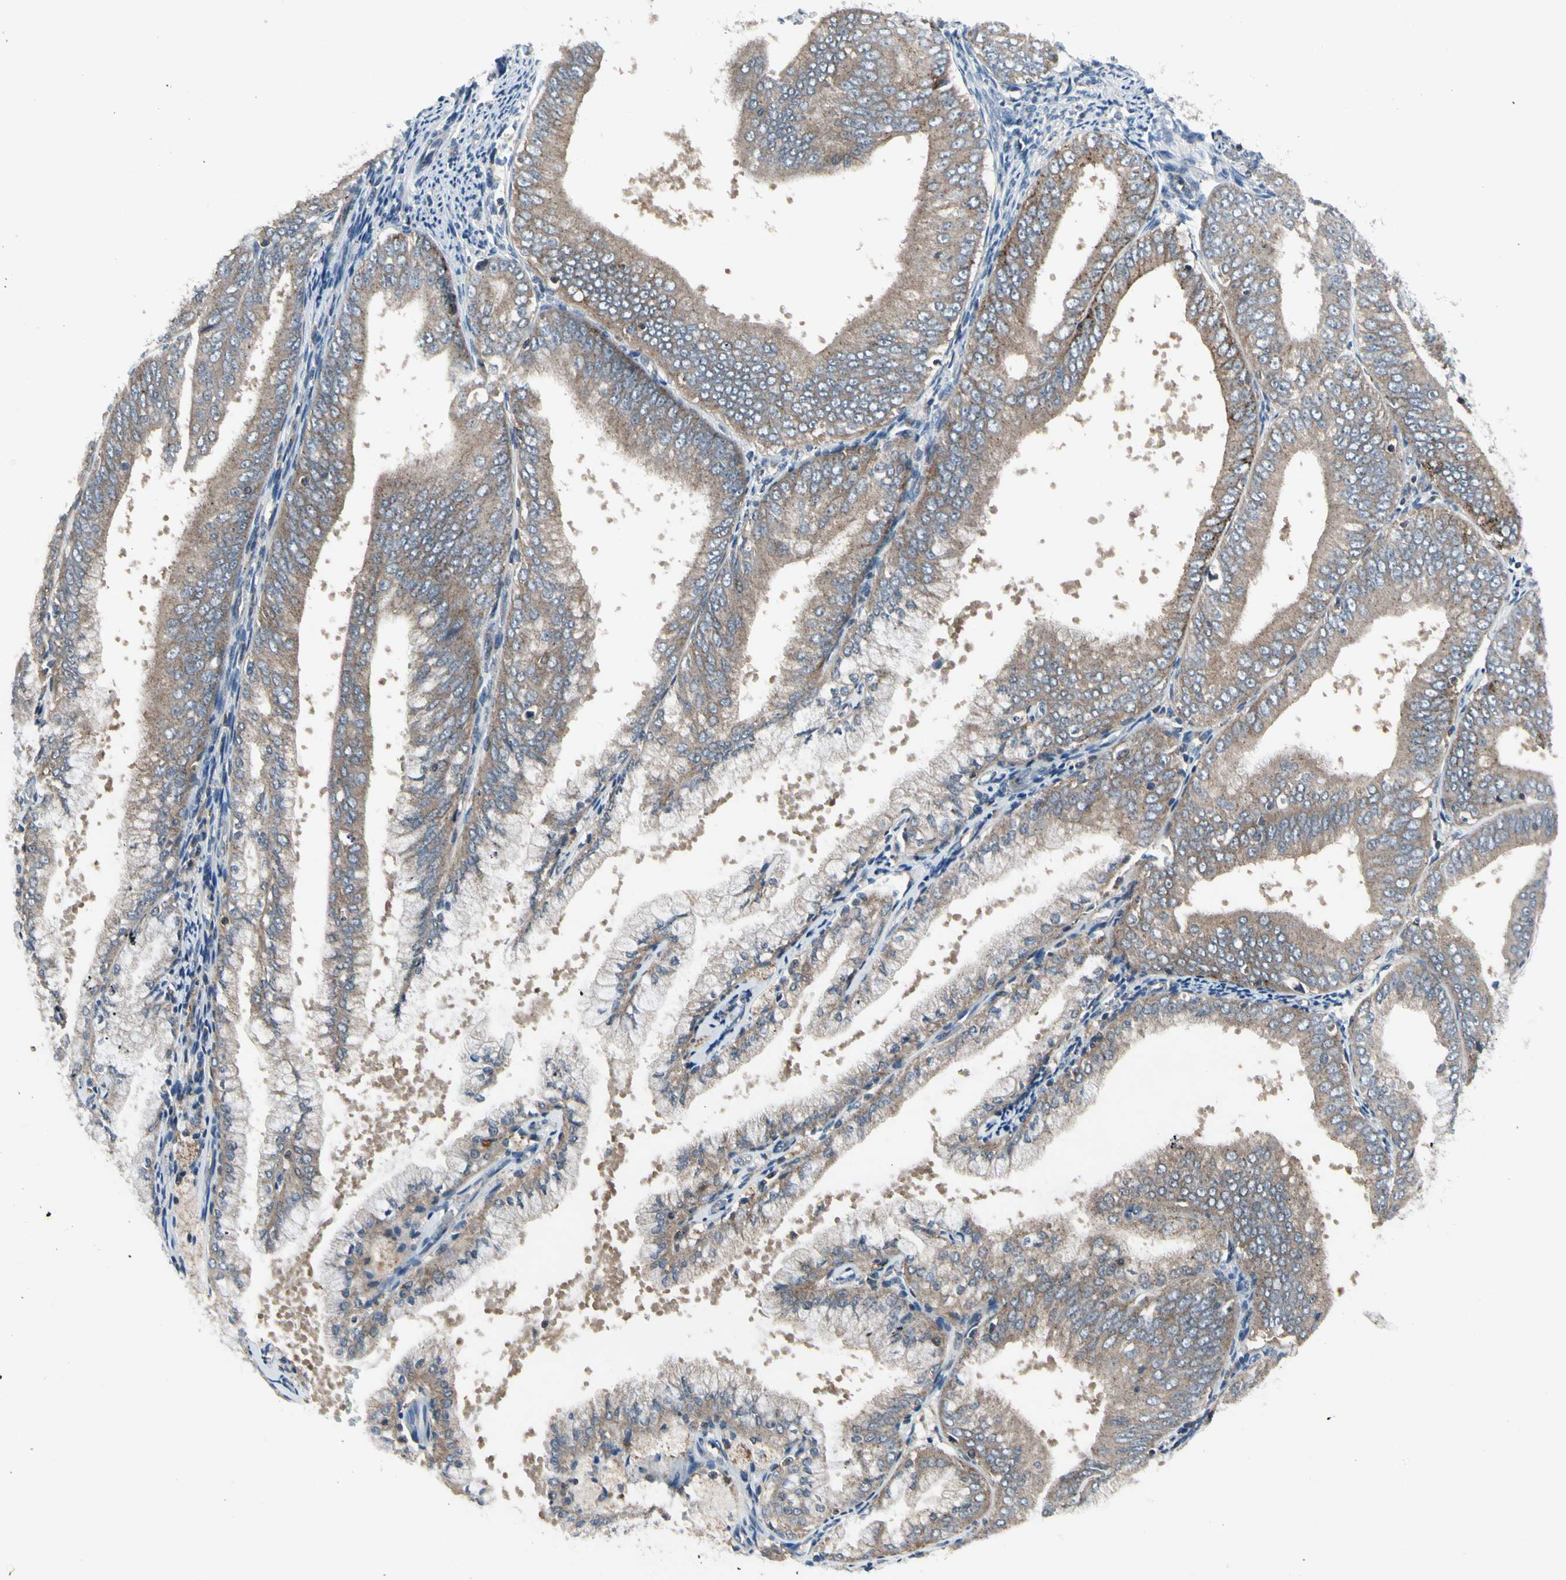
{"staining": {"intensity": "moderate", "quantity": ">75%", "location": "cytoplasmic/membranous"}, "tissue": "endometrial cancer", "cell_type": "Tumor cells", "image_type": "cancer", "snomed": [{"axis": "morphology", "description": "Adenocarcinoma, NOS"}, {"axis": "topography", "description": "Endometrium"}], "caption": "This is an image of immunohistochemistry staining of adenocarcinoma (endometrial), which shows moderate positivity in the cytoplasmic/membranous of tumor cells.", "gene": "NMI", "patient": {"sex": "female", "age": 63}}